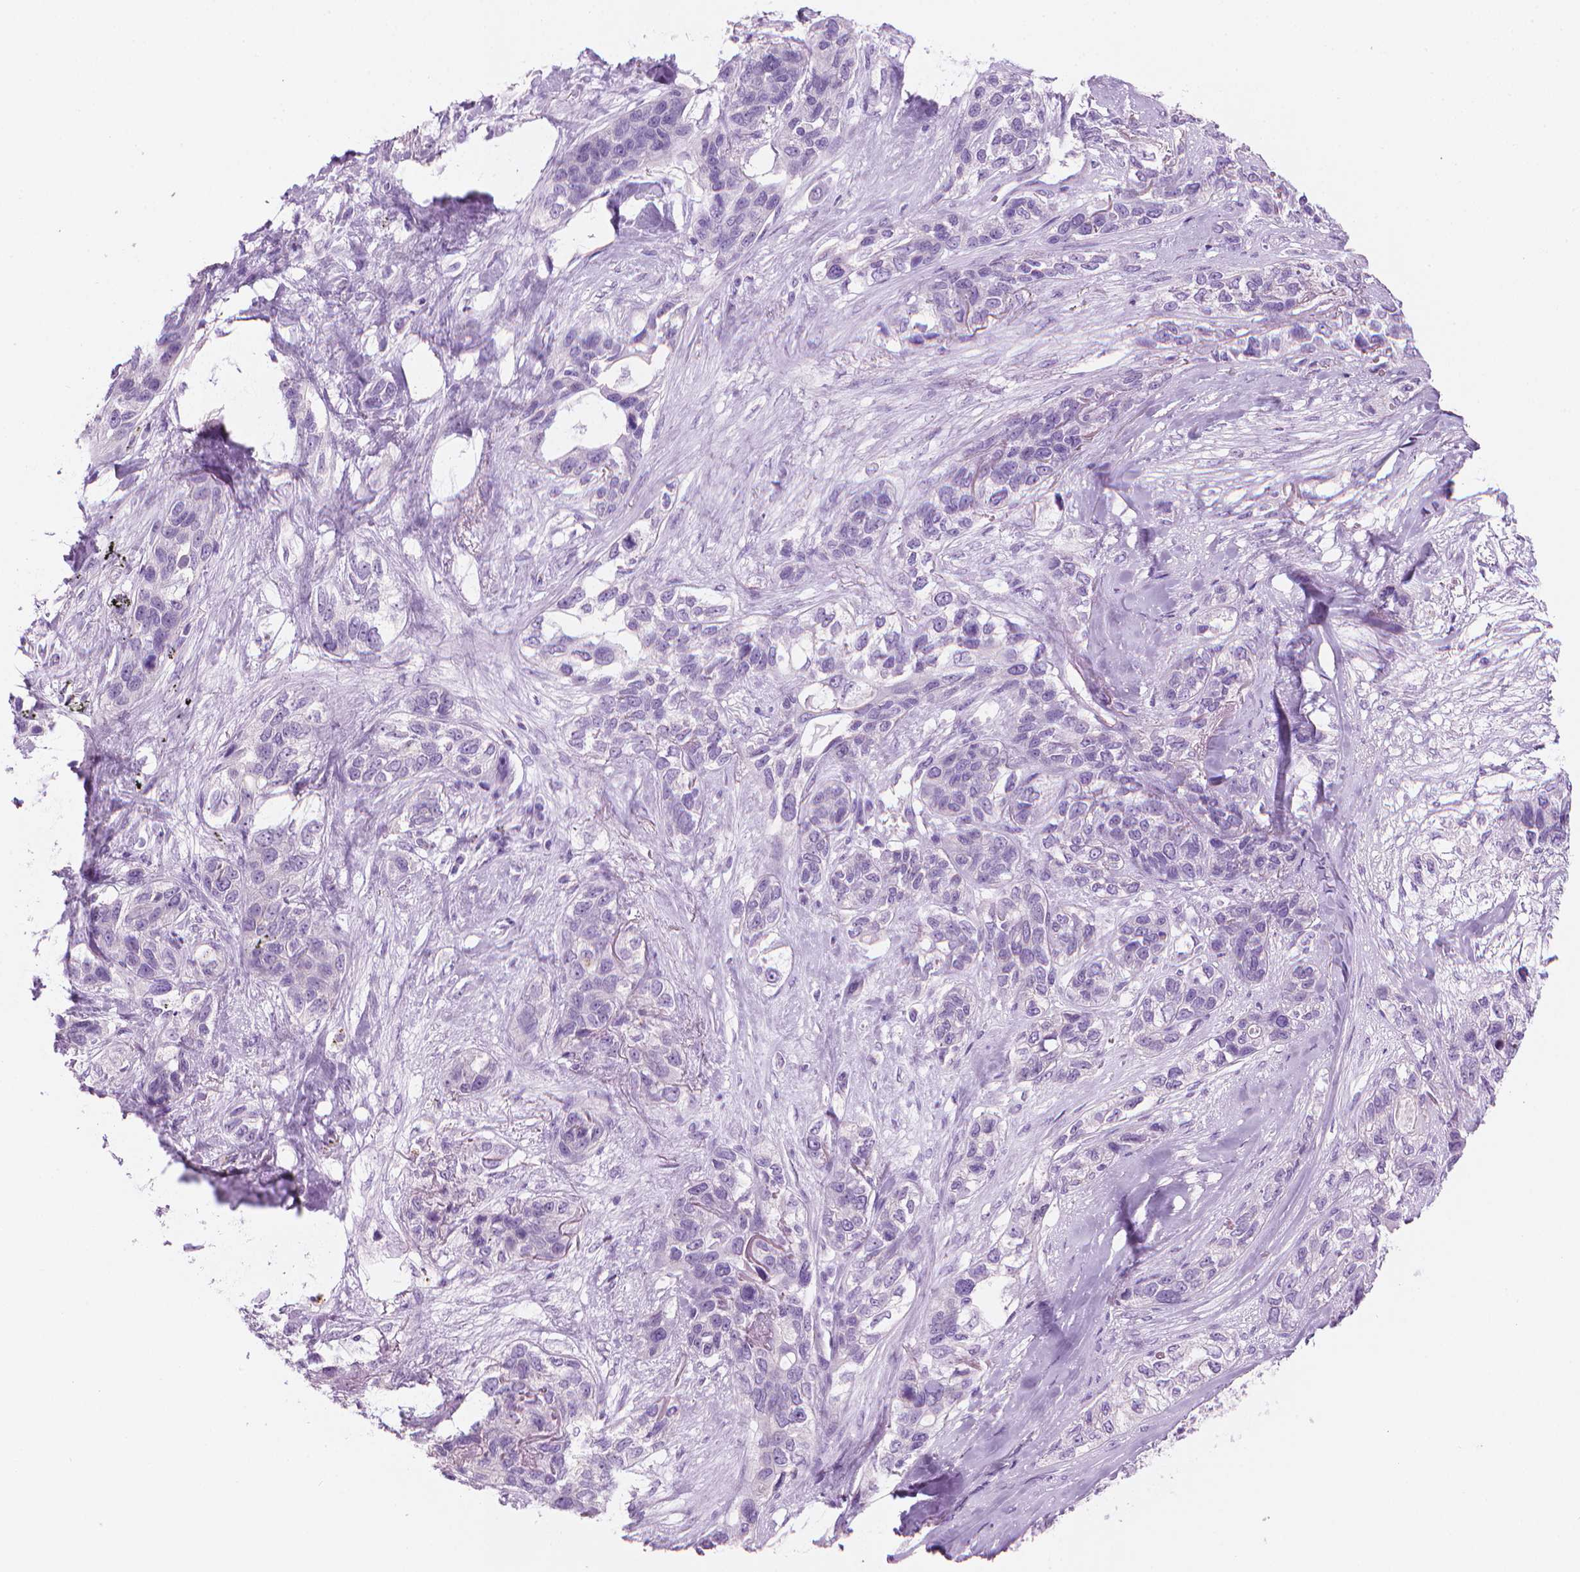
{"staining": {"intensity": "negative", "quantity": "none", "location": "none"}, "tissue": "lung cancer", "cell_type": "Tumor cells", "image_type": "cancer", "snomed": [{"axis": "morphology", "description": "Squamous cell carcinoma, NOS"}, {"axis": "topography", "description": "Lung"}], "caption": "An immunohistochemistry (IHC) micrograph of squamous cell carcinoma (lung) is shown. There is no staining in tumor cells of squamous cell carcinoma (lung).", "gene": "TTC29", "patient": {"sex": "female", "age": 70}}